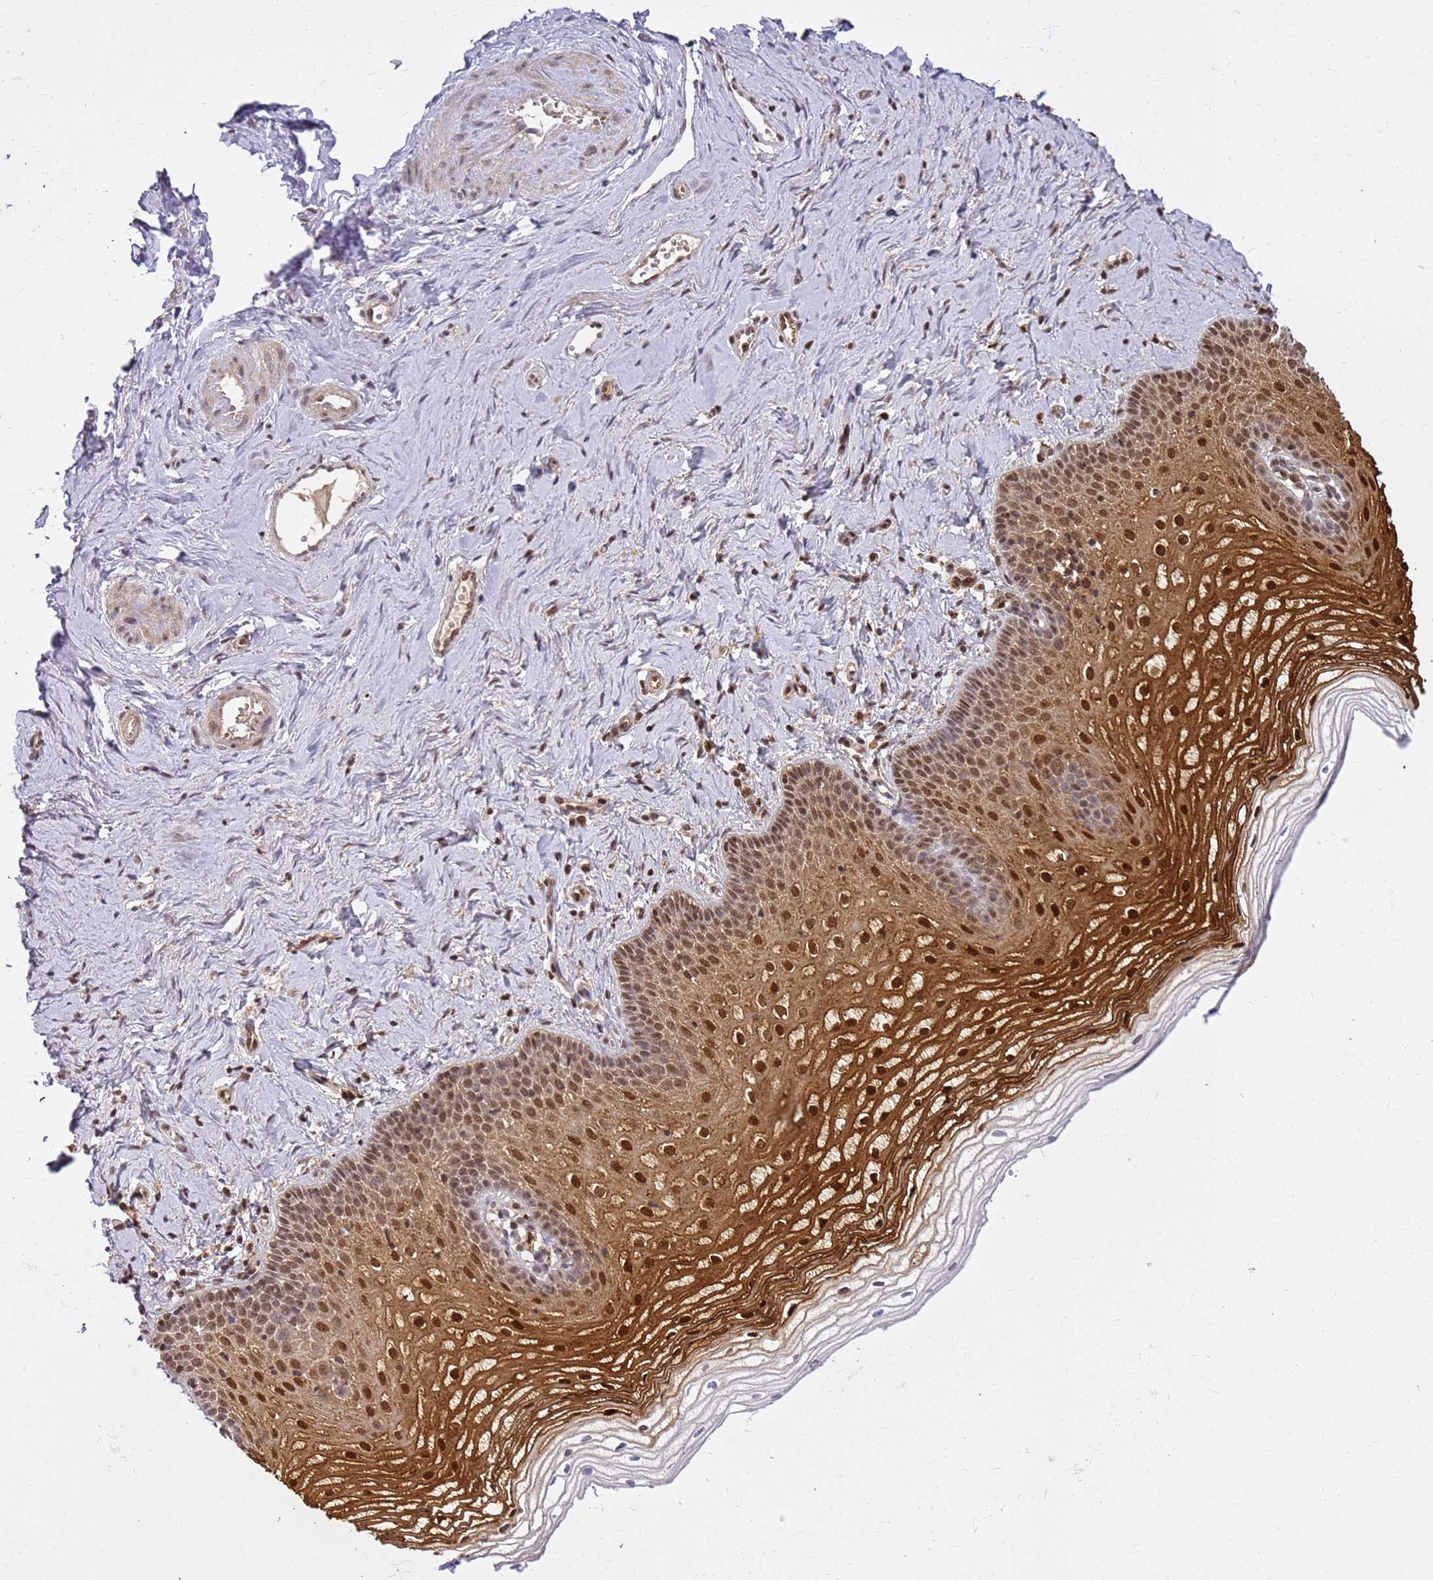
{"staining": {"intensity": "strong", "quantity": ">75%", "location": "cytoplasmic/membranous,nuclear"}, "tissue": "vagina", "cell_type": "Squamous epithelial cells", "image_type": "normal", "snomed": [{"axis": "morphology", "description": "Normal tissue, NOS"}, {"axis": "topography", "description": "Vagina"}], "caption": "A photomicrograph of vagina stained for a protein exhibits strong cytoplasmic/membranous,nuclear brown staining in squamous epithelial cells.", "gene": "CSTA", "patient": {"sex": "female", "age": 56}}